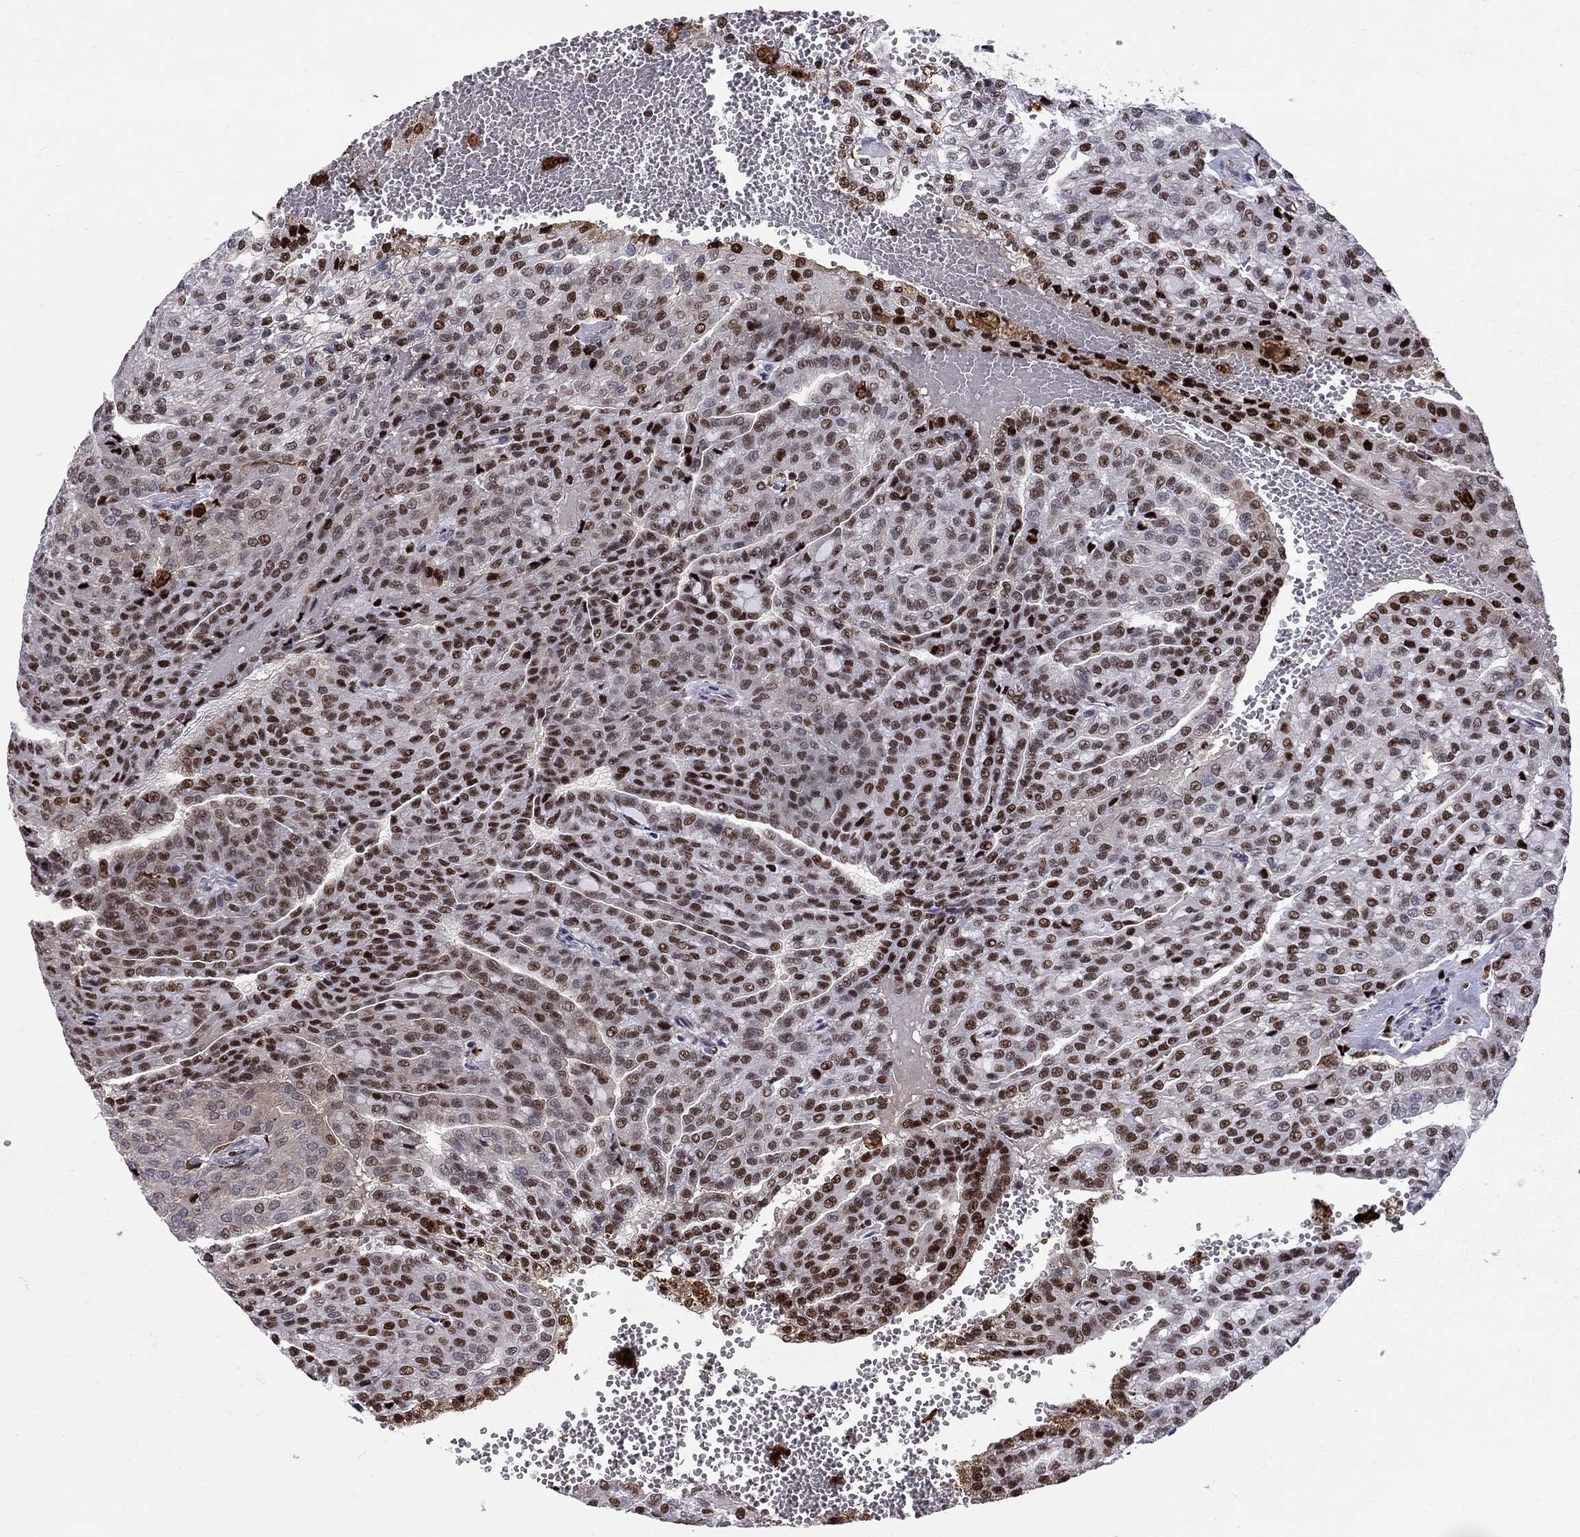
{"staining": {"intensity": "strong", "quantity": ">75%", "location": "nuclear"}, "tissue": "renal cancer", "cell_type": "Tumor cells", "image_type": "cancer", "snomed": [{"axis": "morphology", "description": "Adenocarcinoma, NOS"}, {"axis": "topography", "description": "Kidney"}], "caption": "Immunohistochemistry staining of renal cancer, which exhibits high levels of strong nuclear expression in about >75% of tumor cells indicating strong nuclear protein staining. The staining was performed using DAB (3,3'-diaminobenzidine) (brown) for protein detection and nuclei were counterstained in hematoxylin (blue).", "gene": "PCGF3", "patient": {"sex": "male", "age": 63}}